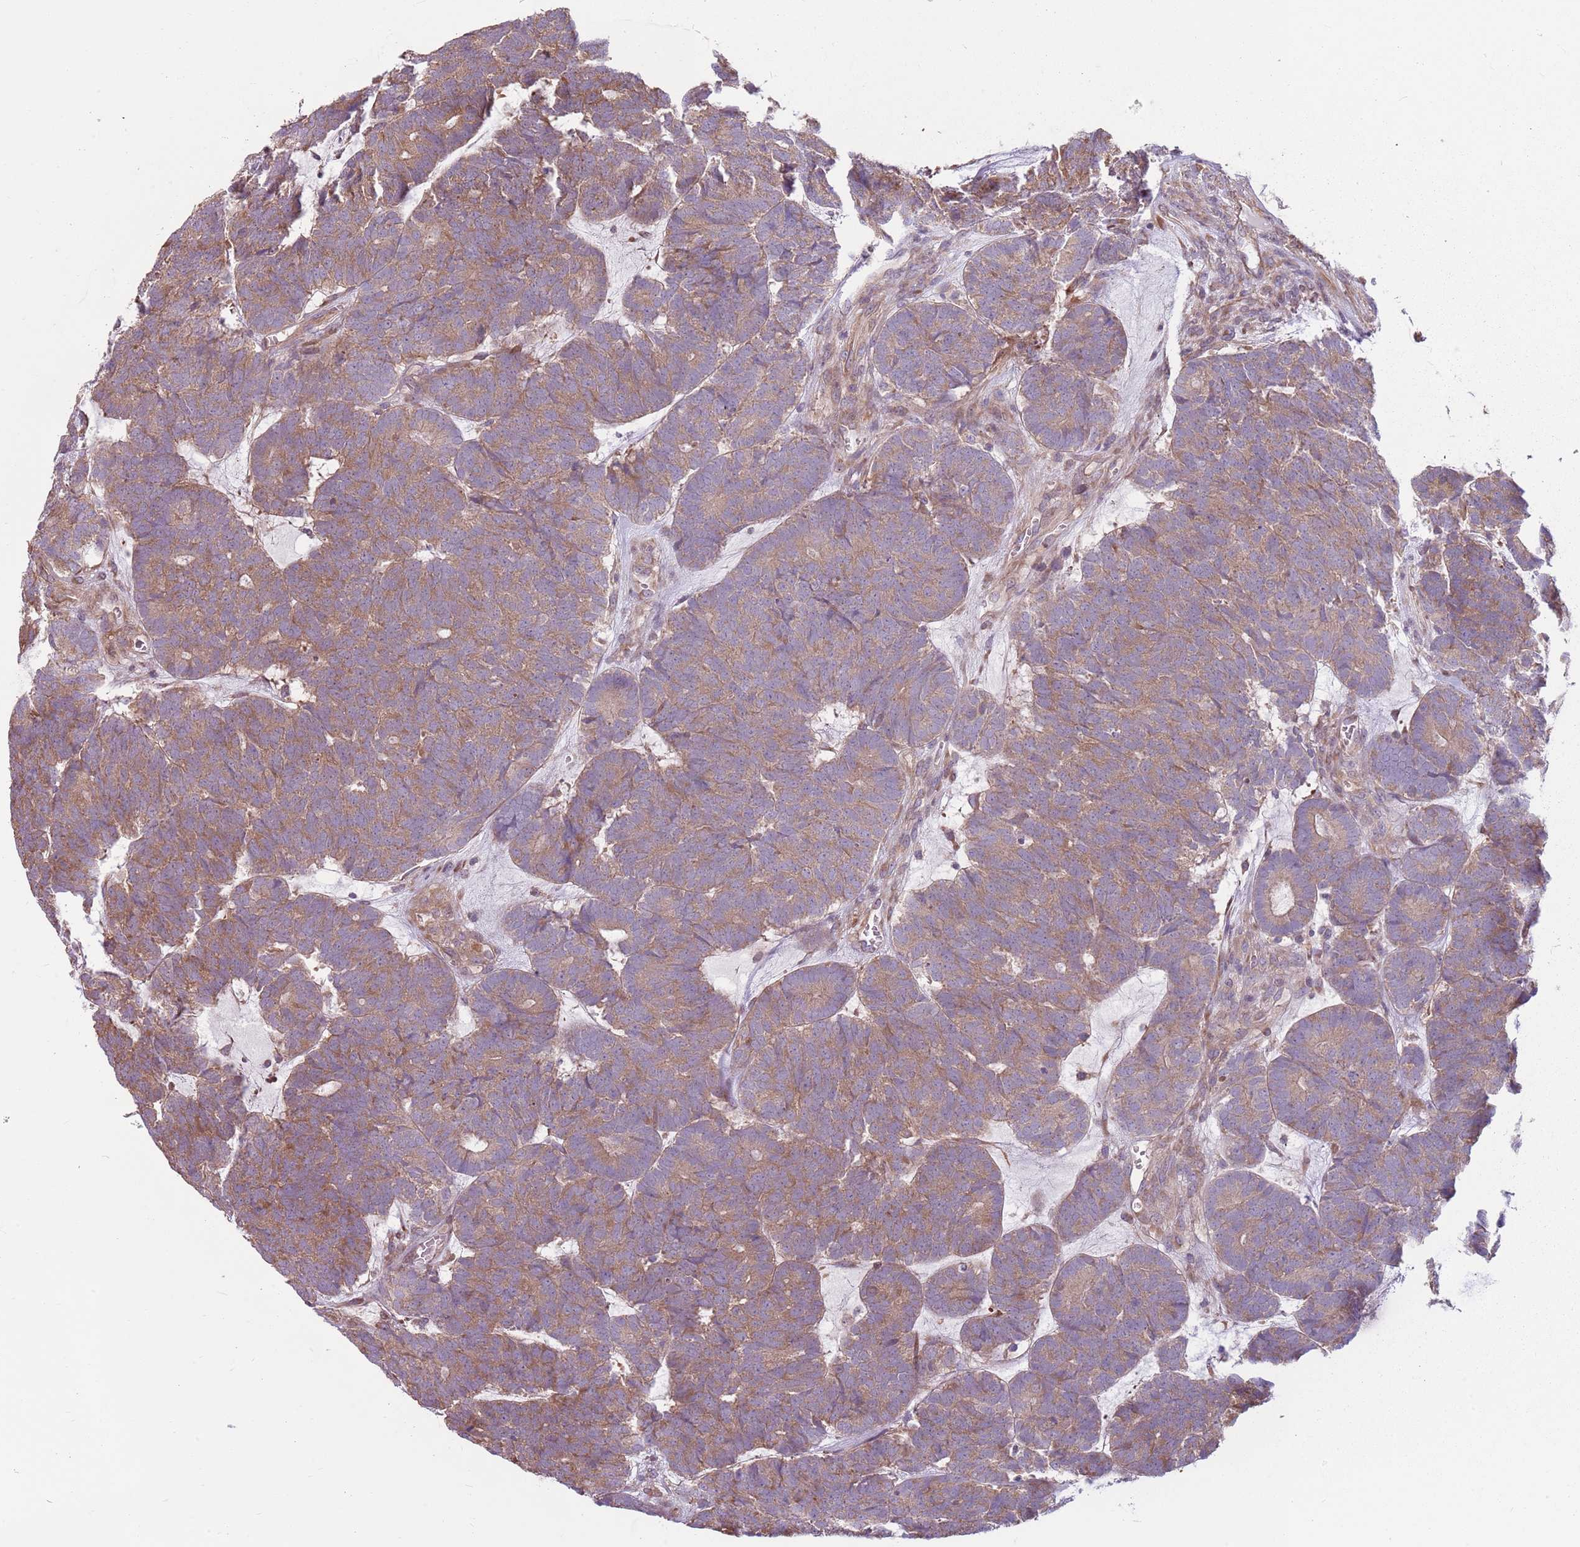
{"staining": {"intensity": "moderate", "quantity": ">75%", "location": "cytoplasmic/membranous"}, "tissue": "head and neck cancer", "cell_type": "Tumor cells", "image_type": "cancer", "snomed": [{"axis": "morphology", "description": "Adenocarcinoma, NOS"}, {"axis": "topography", "description": "Head-Neck"}], "caption": "Moderate cytoplasmic/membranous positivity is seen in approximately >75% of tumor cells in head and neck cancer (adenocarcinoma).", "gene": "RPL21", "patient": {"sex": "female", "age": 81}}